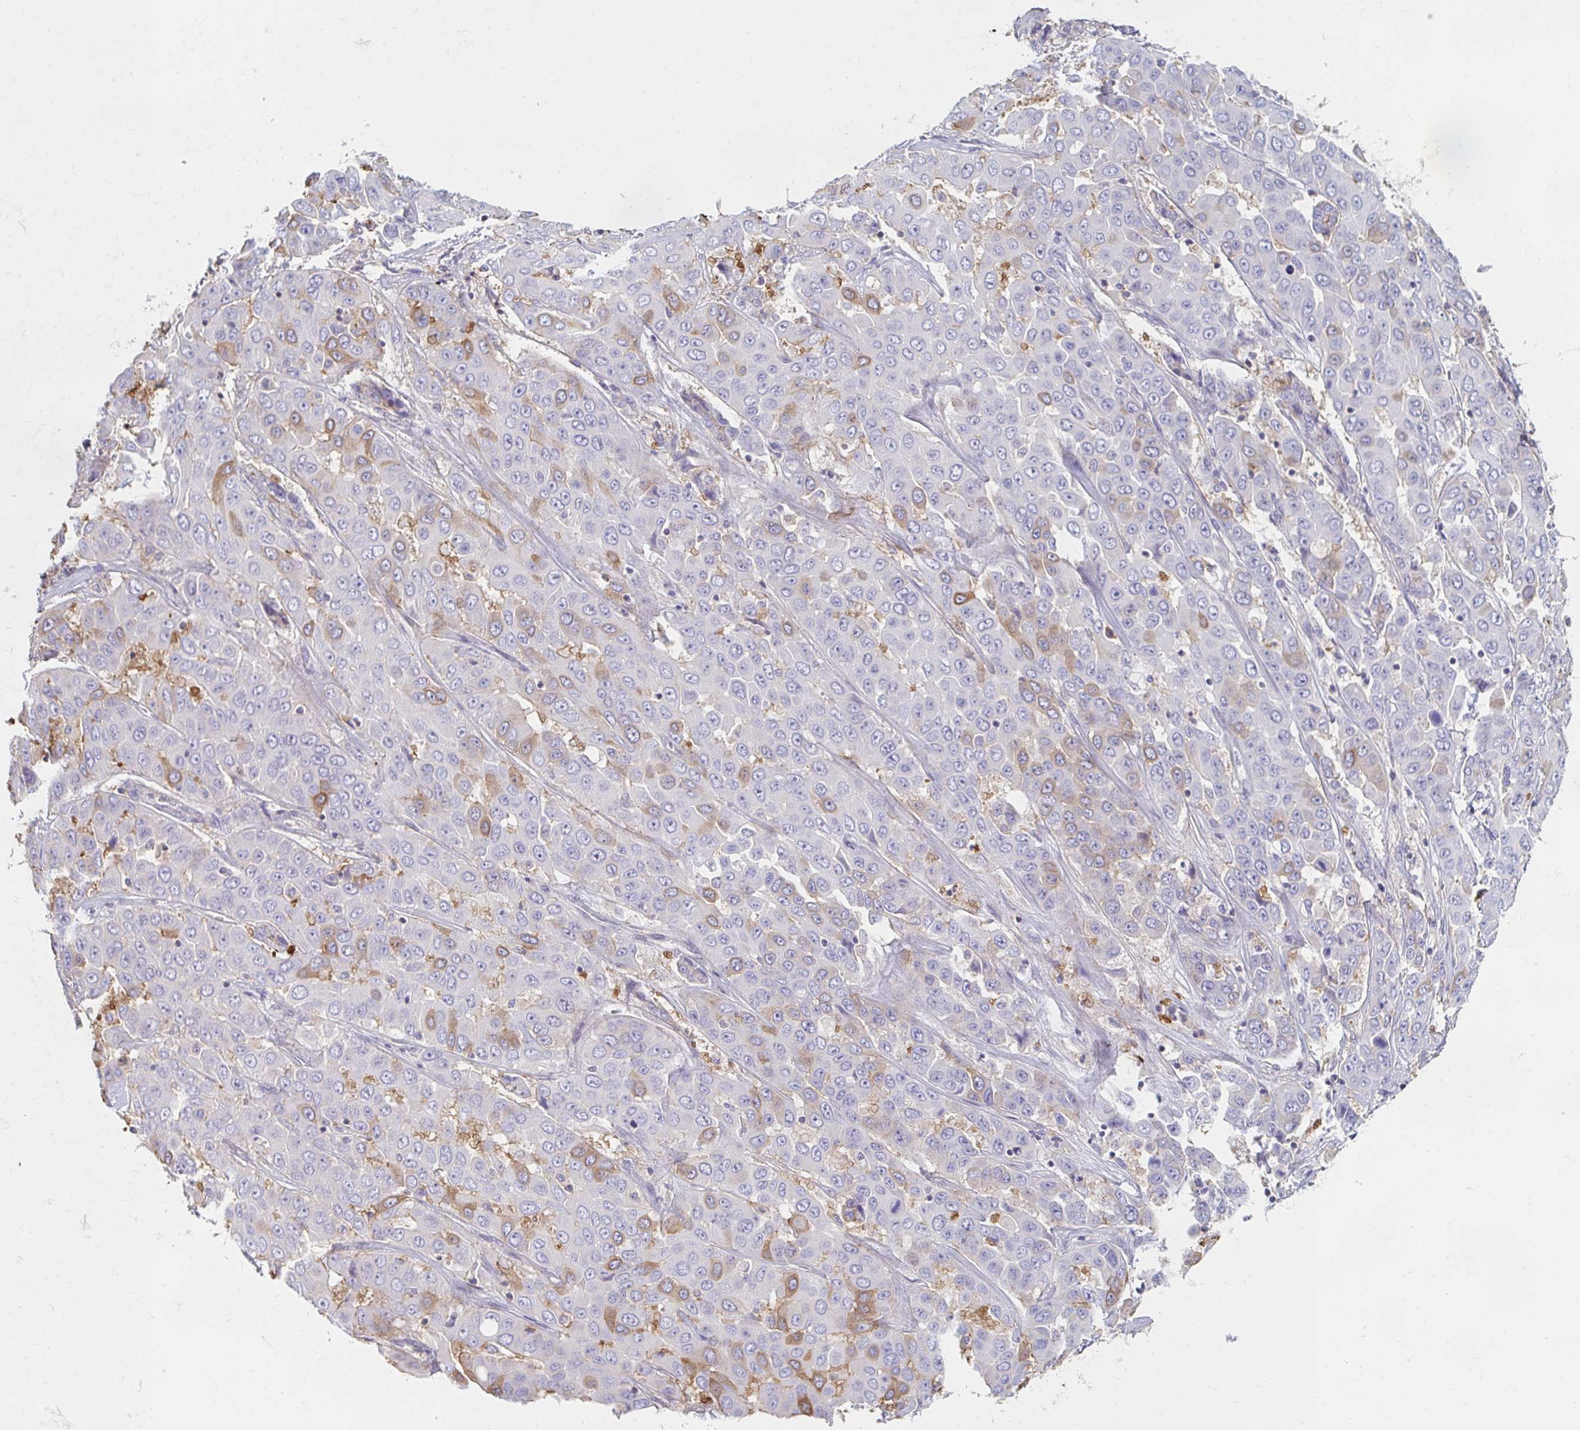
{"staining": {"intensity": "weak", "quantity": "<25%", "location": "cytoplasmic/membranous"}, "tissue": "liver cancer", "cell_type": "Tumor cells", "image_type": "cancer", "snomed": [{"axis": "morphology", "description": "Cholangiocarcinoma"}, {"axis": "topography", "description": "Liver"}], "caption": "Human liver cancer stained for a protein using immunohistochemistry (IHC) demonstrates no positivity in tumor cells.", "gene": "MYLK2", "patient": {"sex": "female", "age": 52}}